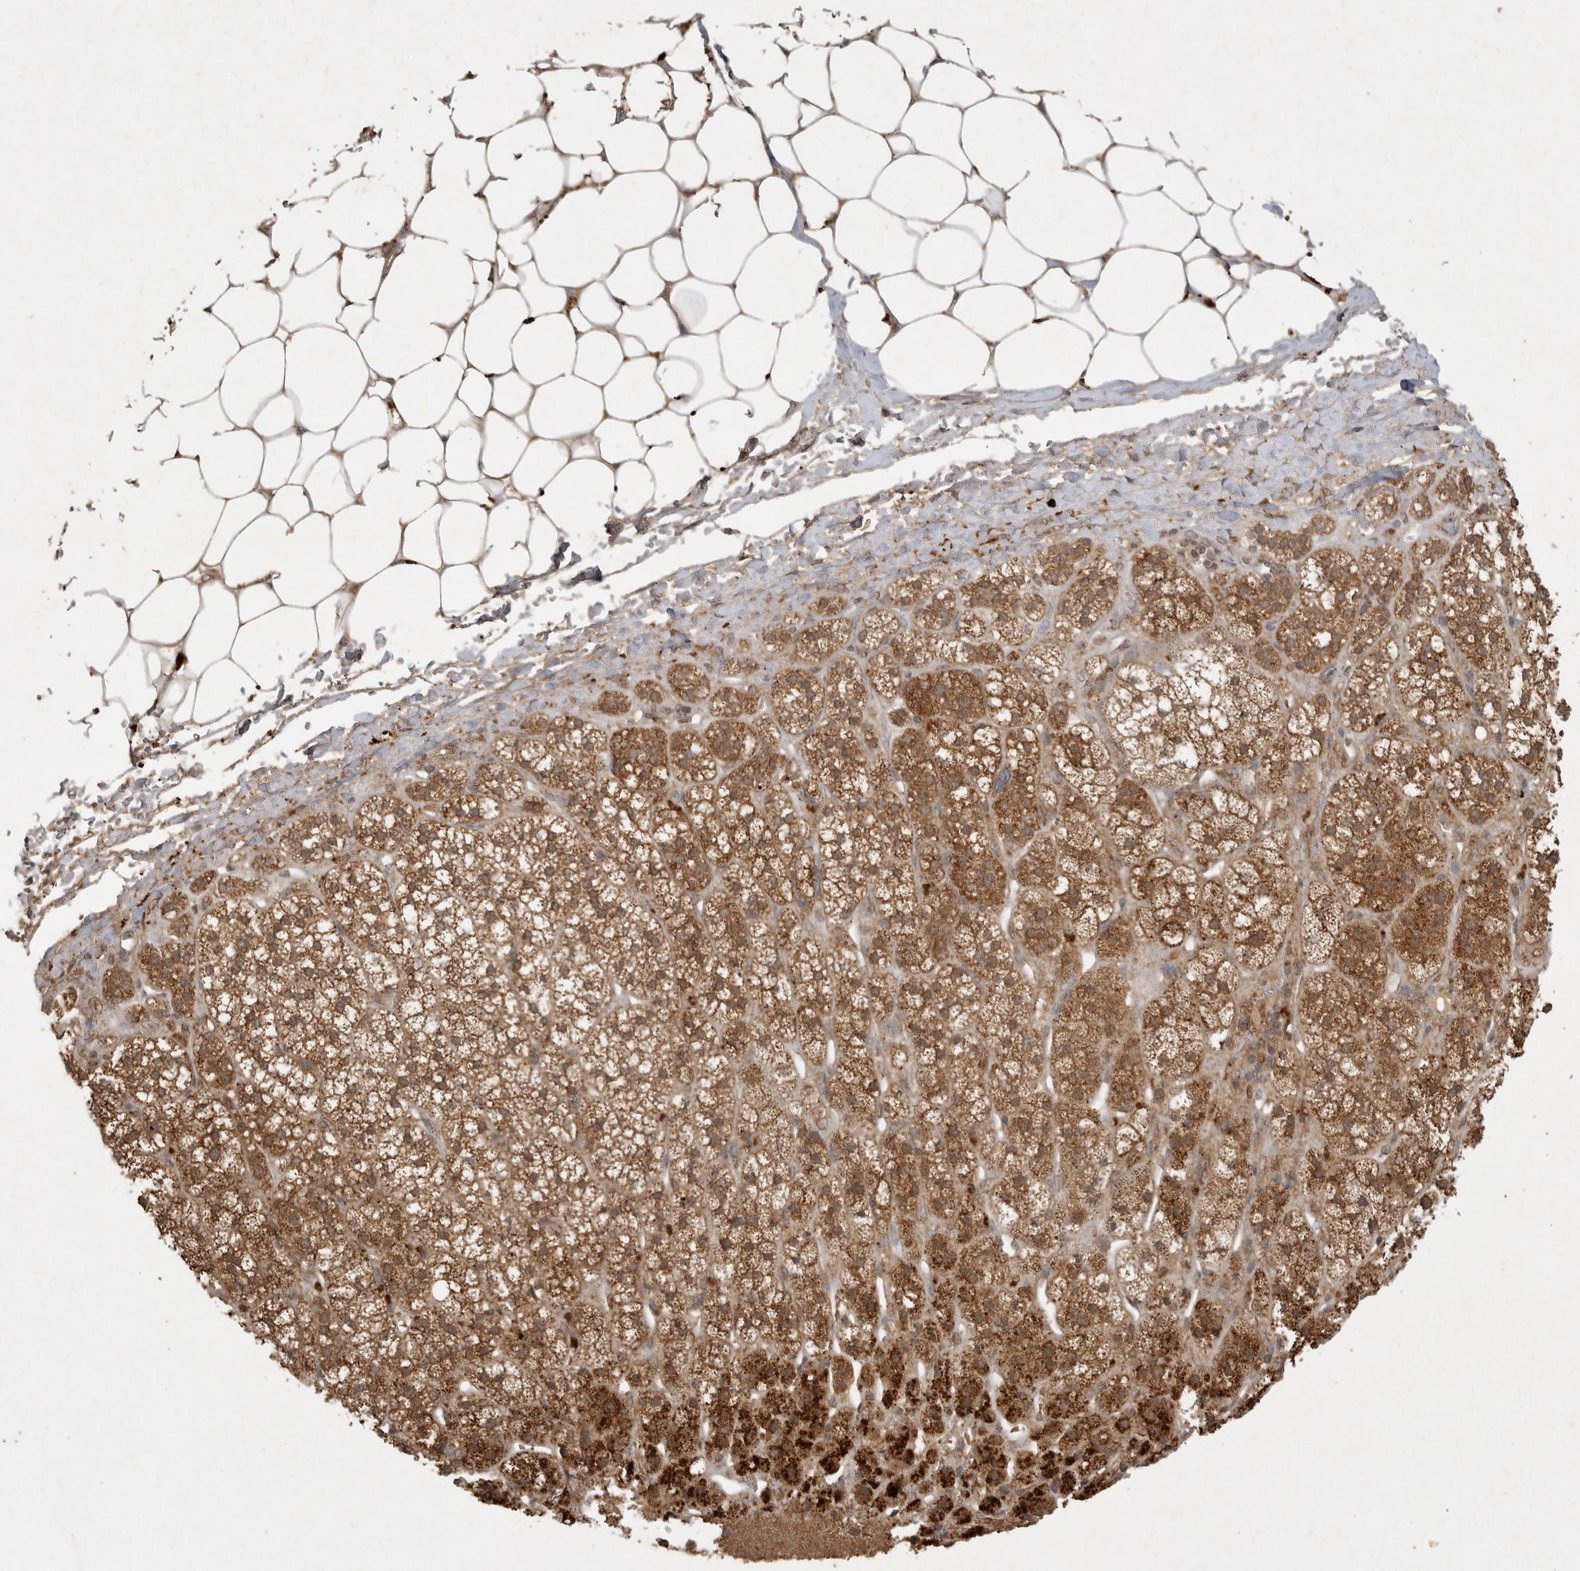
{"staining": {"intensity": "strong", "quantity": "25%-75%", "location": "cytoplasmic/membranous"}, "tissue": "adrenal gland", "cell_type": "Glandular cells", "image_type": "normal", "snomed": [{"axis": "morphology", "description": "Normal tissue, NOS"}, {"axis": "topography", "description": "Adrenal gland"}], "caption": "Protein analysis of benign adrenal gland reveals strong cytoplasmic/membranous expression in about 25%-75% of glandular cells.", "gene": "ICOSLG", "patient": {"sex": "male", "age": 56}}